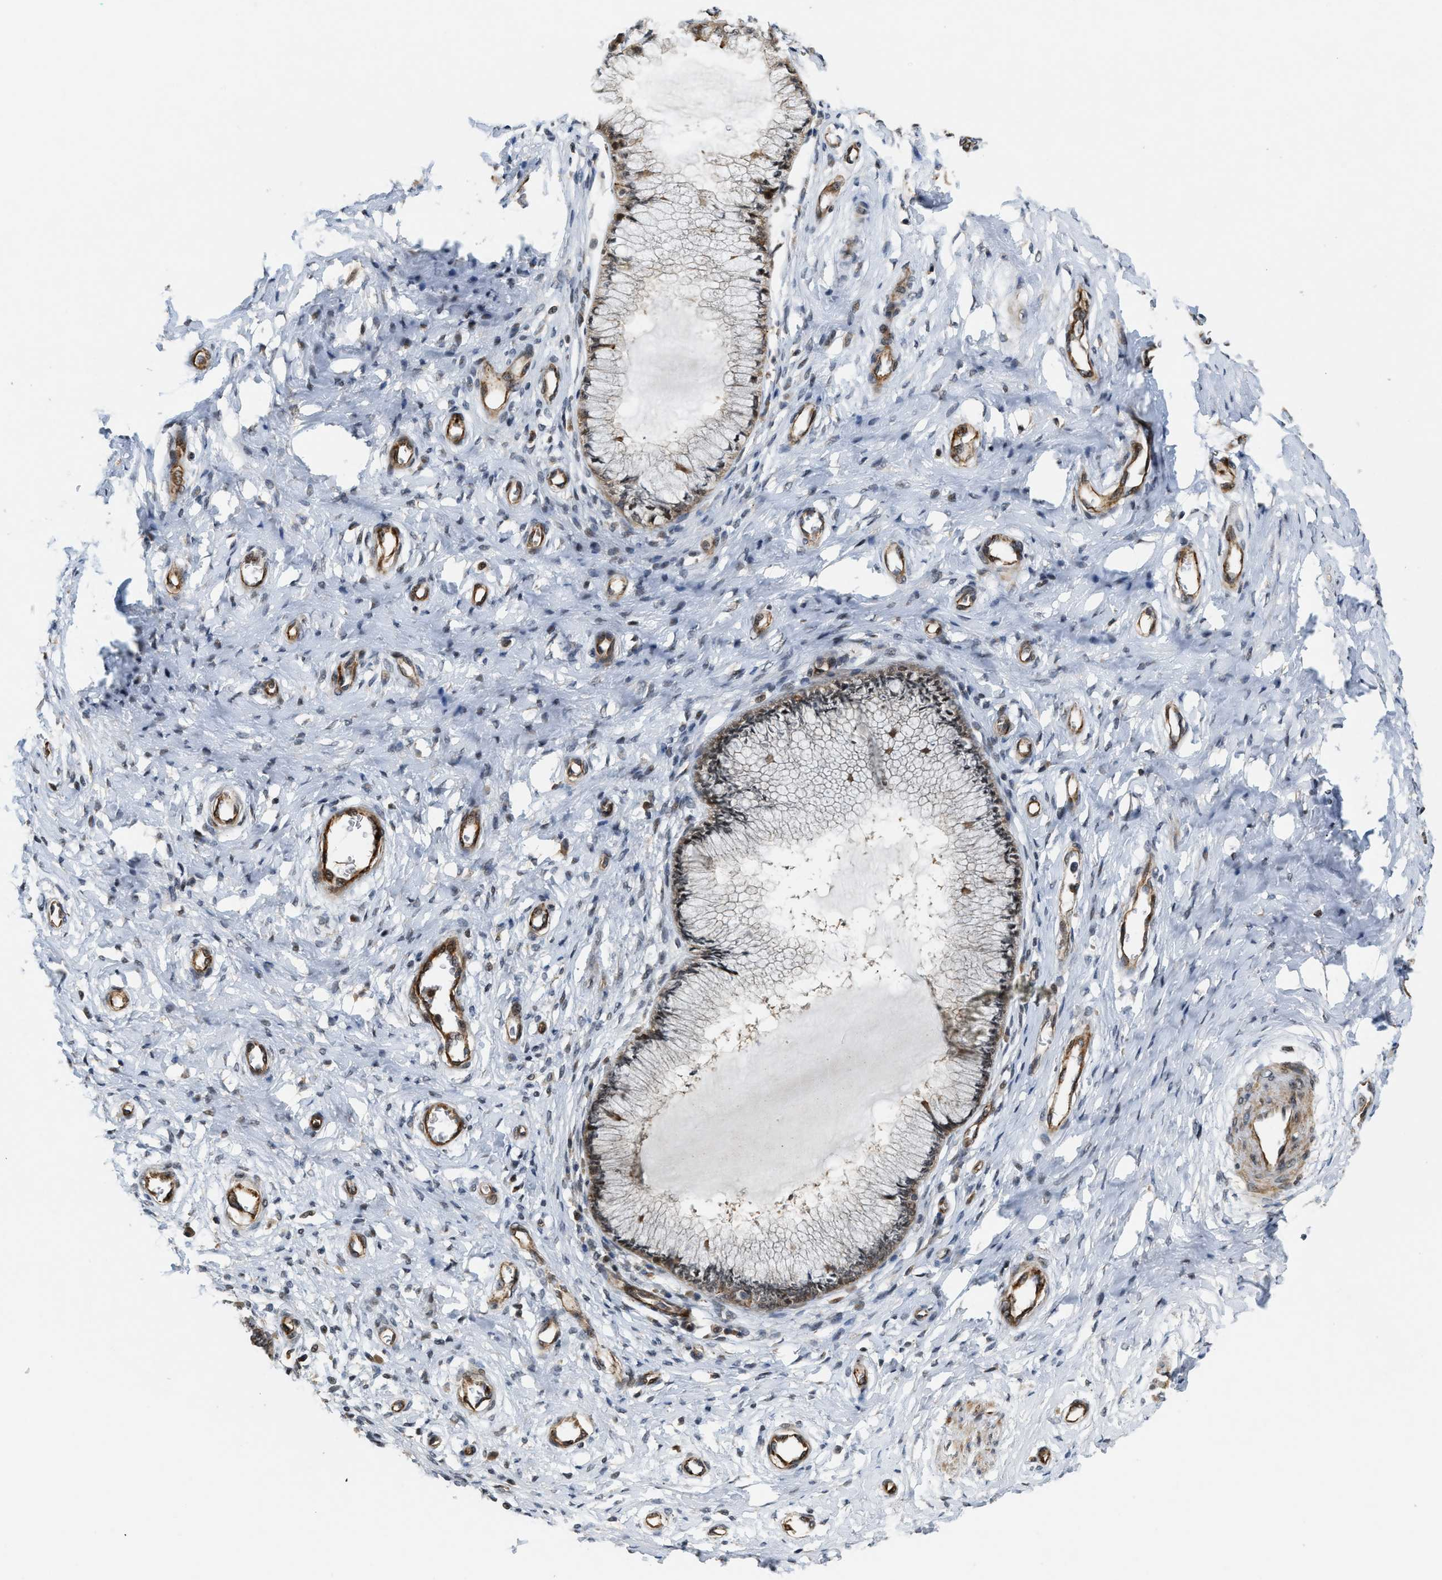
{"staining": {"intensity": "weak", "quantity": "<25%", "location": "cytoplasmic/membranous"}, "tissue": "cervix", "cell_type": "Glandular cells", "image_type": "normal", "snomed": [{"axis": "morphology", "description": "Normal tissue, NOS"}, {"axis": "topography", "description": "Cervix"}], "caption": "Micrograph shows no protein expression in glandular cells of normal cervix. (Stains: DAB IHC with hematoxylin counter stain, Microscopy: brightfield microscopy at high magnification).", "gene": "DPF2", "patient": {"sex": "female", "age": 55}}